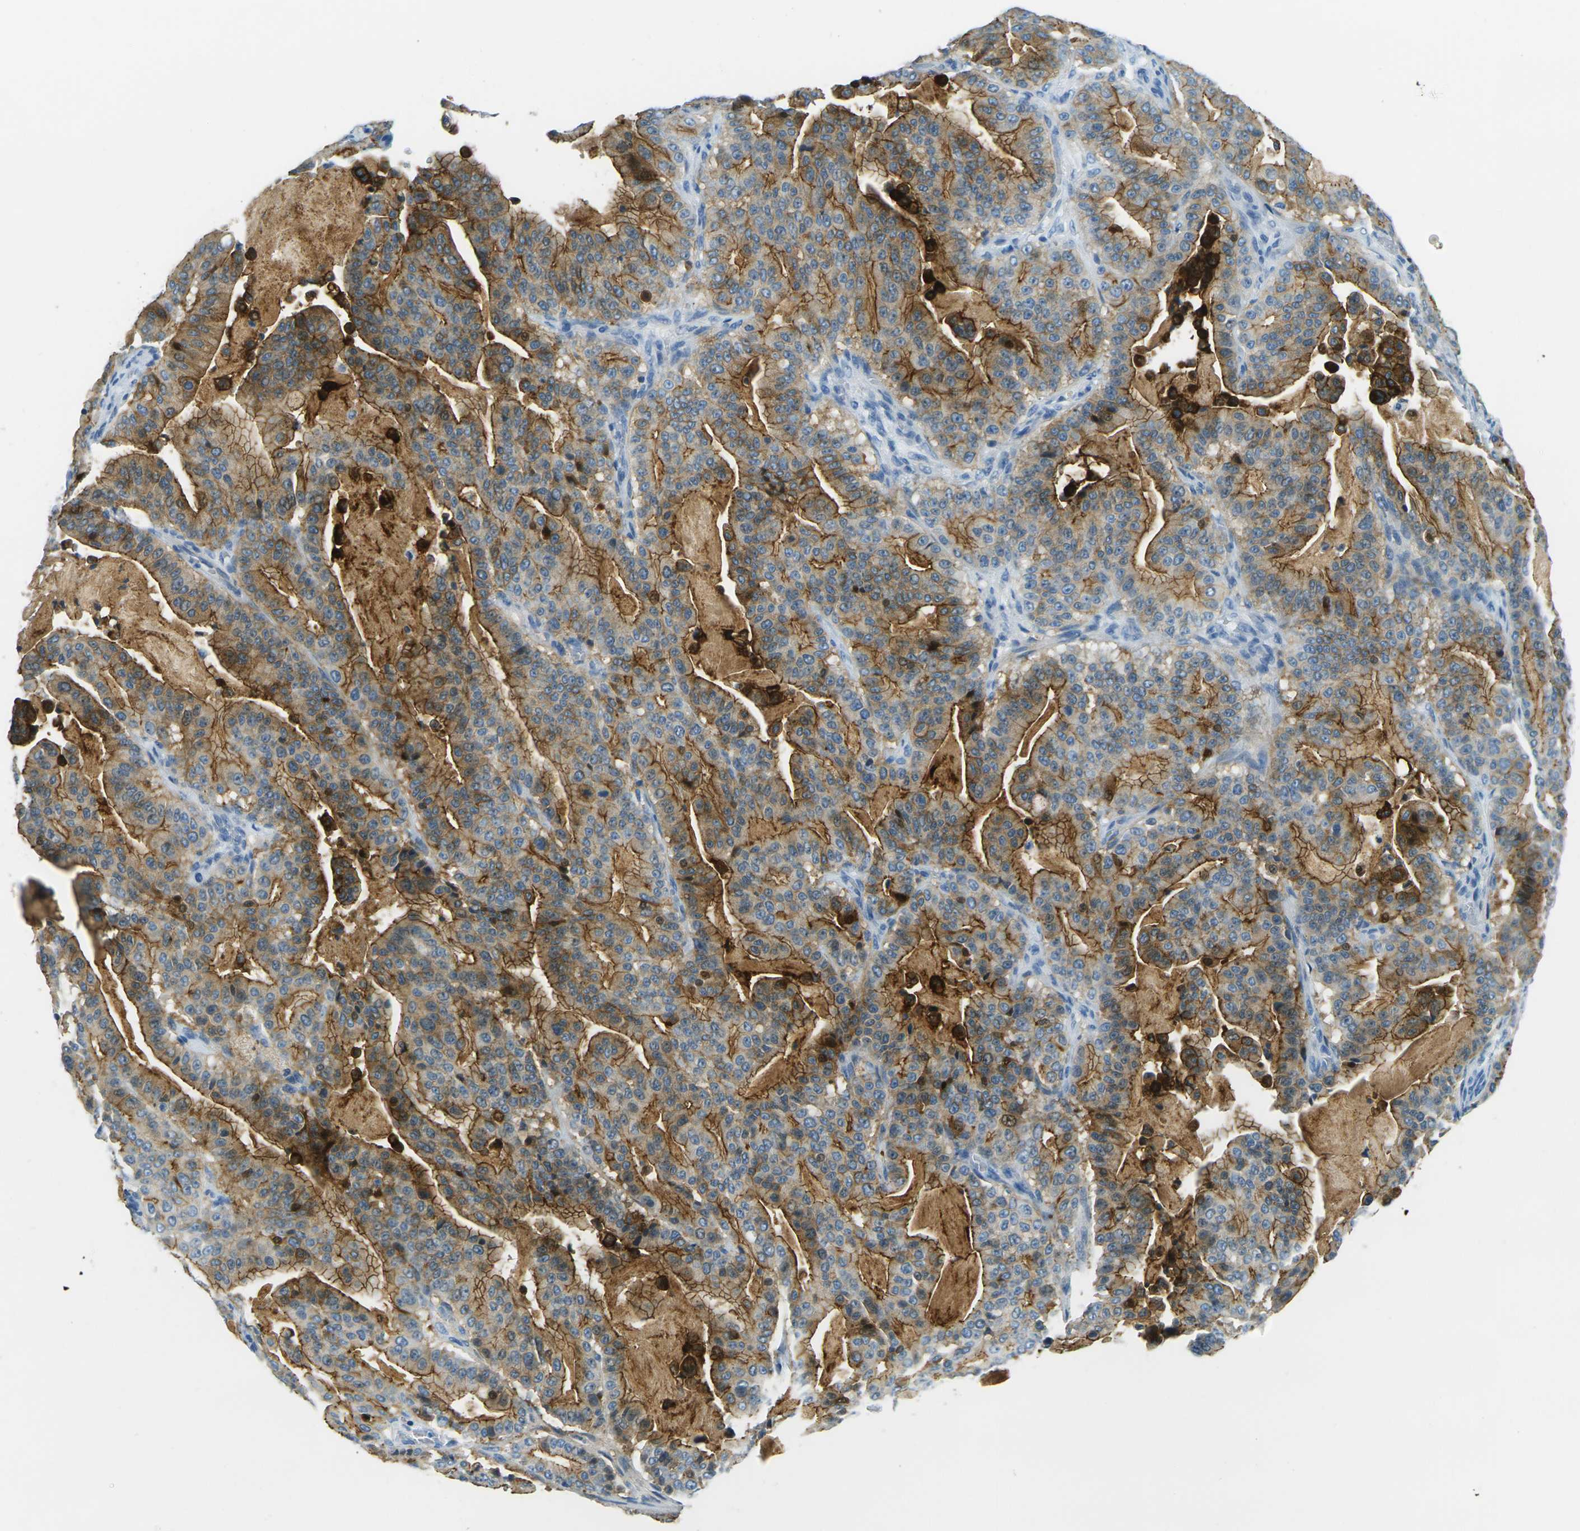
{"staining": {"intensity": "moderate", "quantity": "25%-75%", "location": "cytoplasmic/membranous"}, "tissue": "pancreatic cancer", "cell_type": "Tumor cells", "image_type": "cancer", "snomed": [{"axis": "morphology", "description": "Adenocarcinoma, NOS"}, {"axis": "topography", "description": "Pancreas"}], "caption": "This micrograph exhibits IHC staining of adenocarcinoma (pancreatic), with medium moderate cytoplasmic/membranous expression in about 25%-75% of tumor cells.", "gene": "OCLN", "patient": {"sex": "male", "age": 63}}